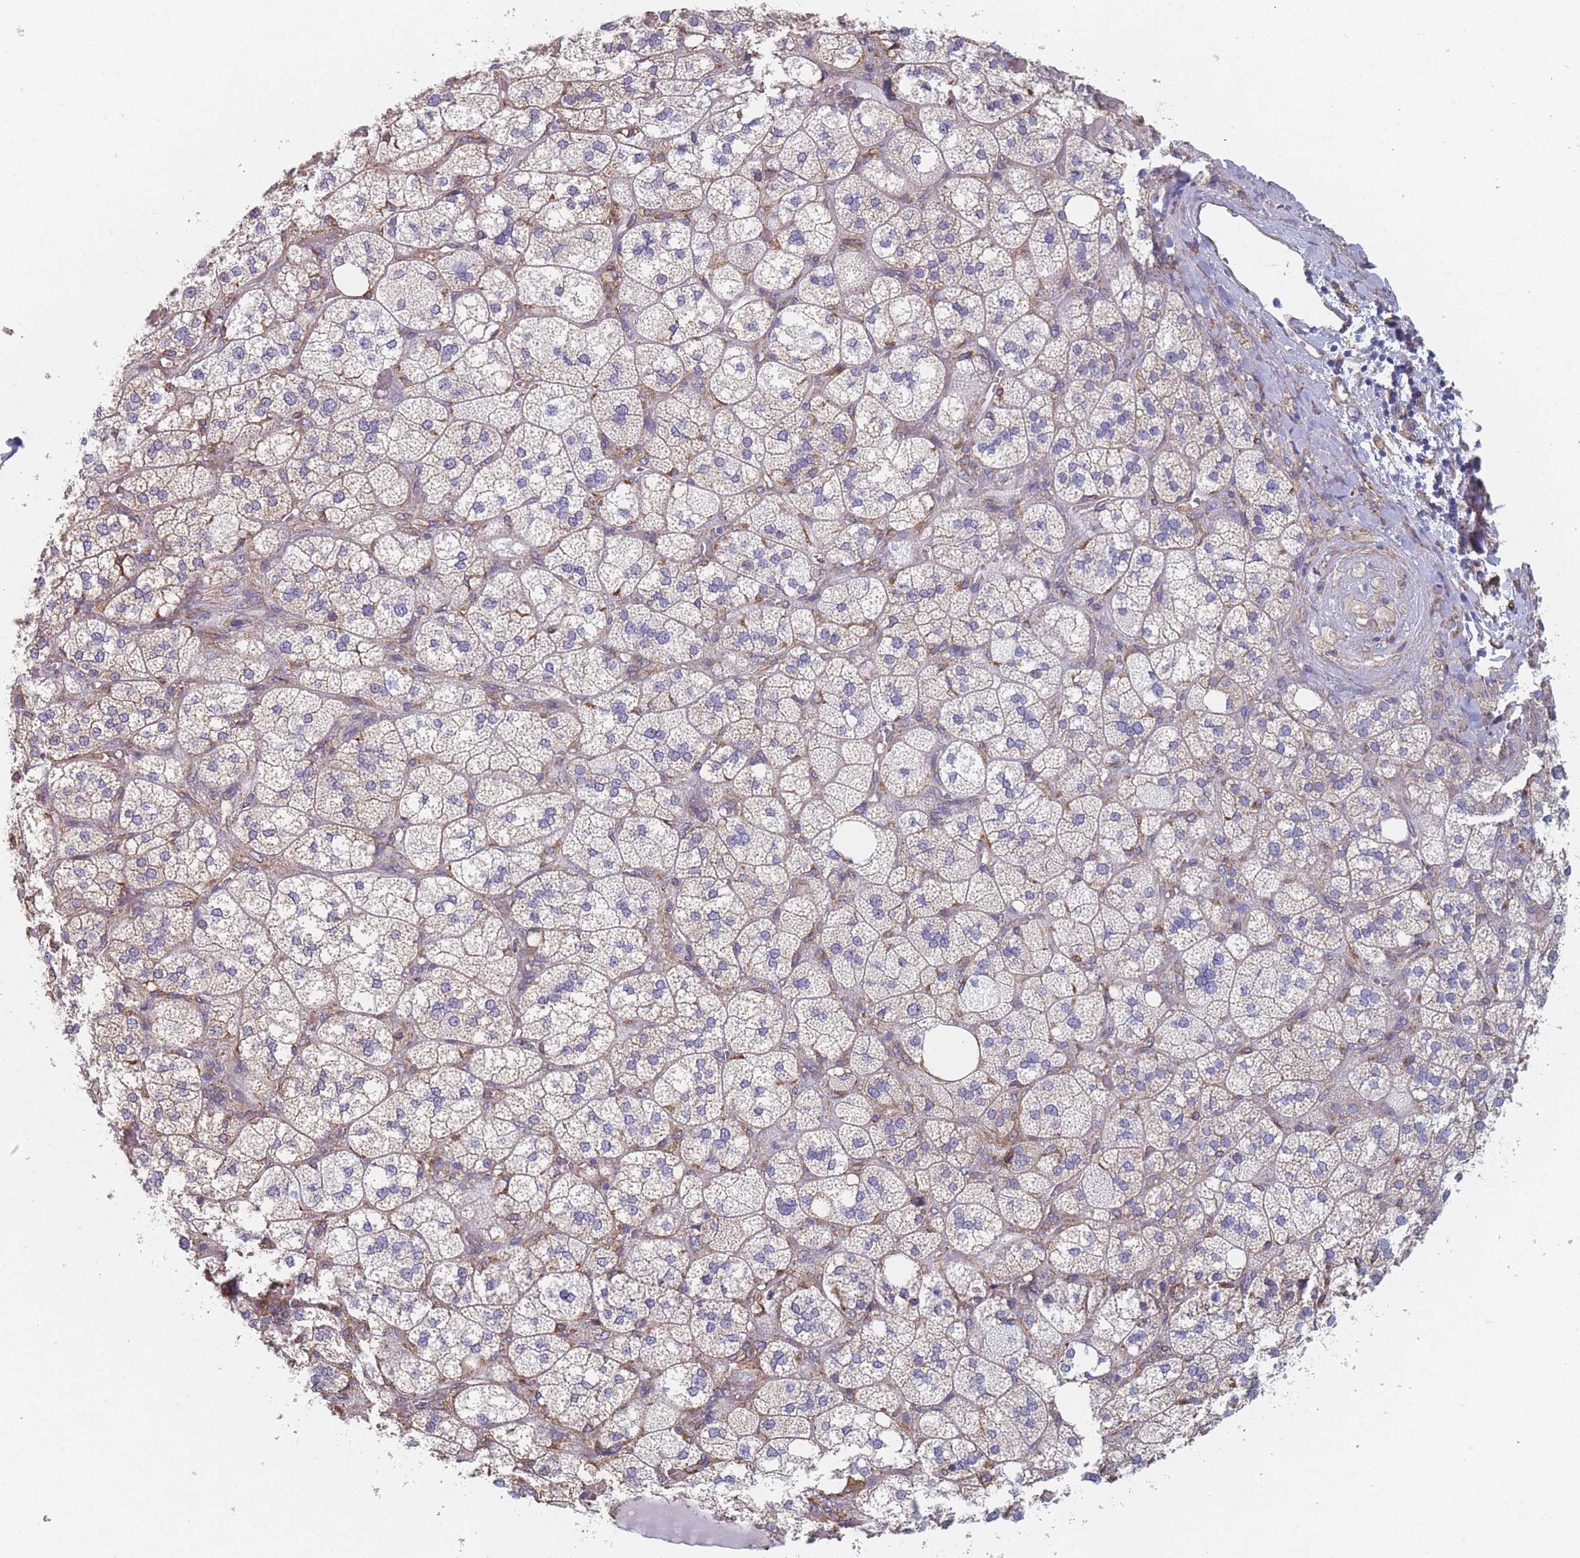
{"staining": {"intensity": "moderate", "quantity": "25%-75%", "location": "cytoplasmic/membranous"}, "tissue": "adrenal gland", "cell_type": "Glandular cells", "image_type": "normal", "snomed": [{"axis": "morphology", "description": "Normal tissue, NOS"}, {"axis": "topography", "description": "Adrenal gland"}], "caption": "Human adrenal gland stained with a brown dye shows moderate cytoplasmic/membranous positive staining in approximately 25%-75% of glandular cells.", "gene": "OR7C2", "patient": {"sex": "male", "age": 61}}